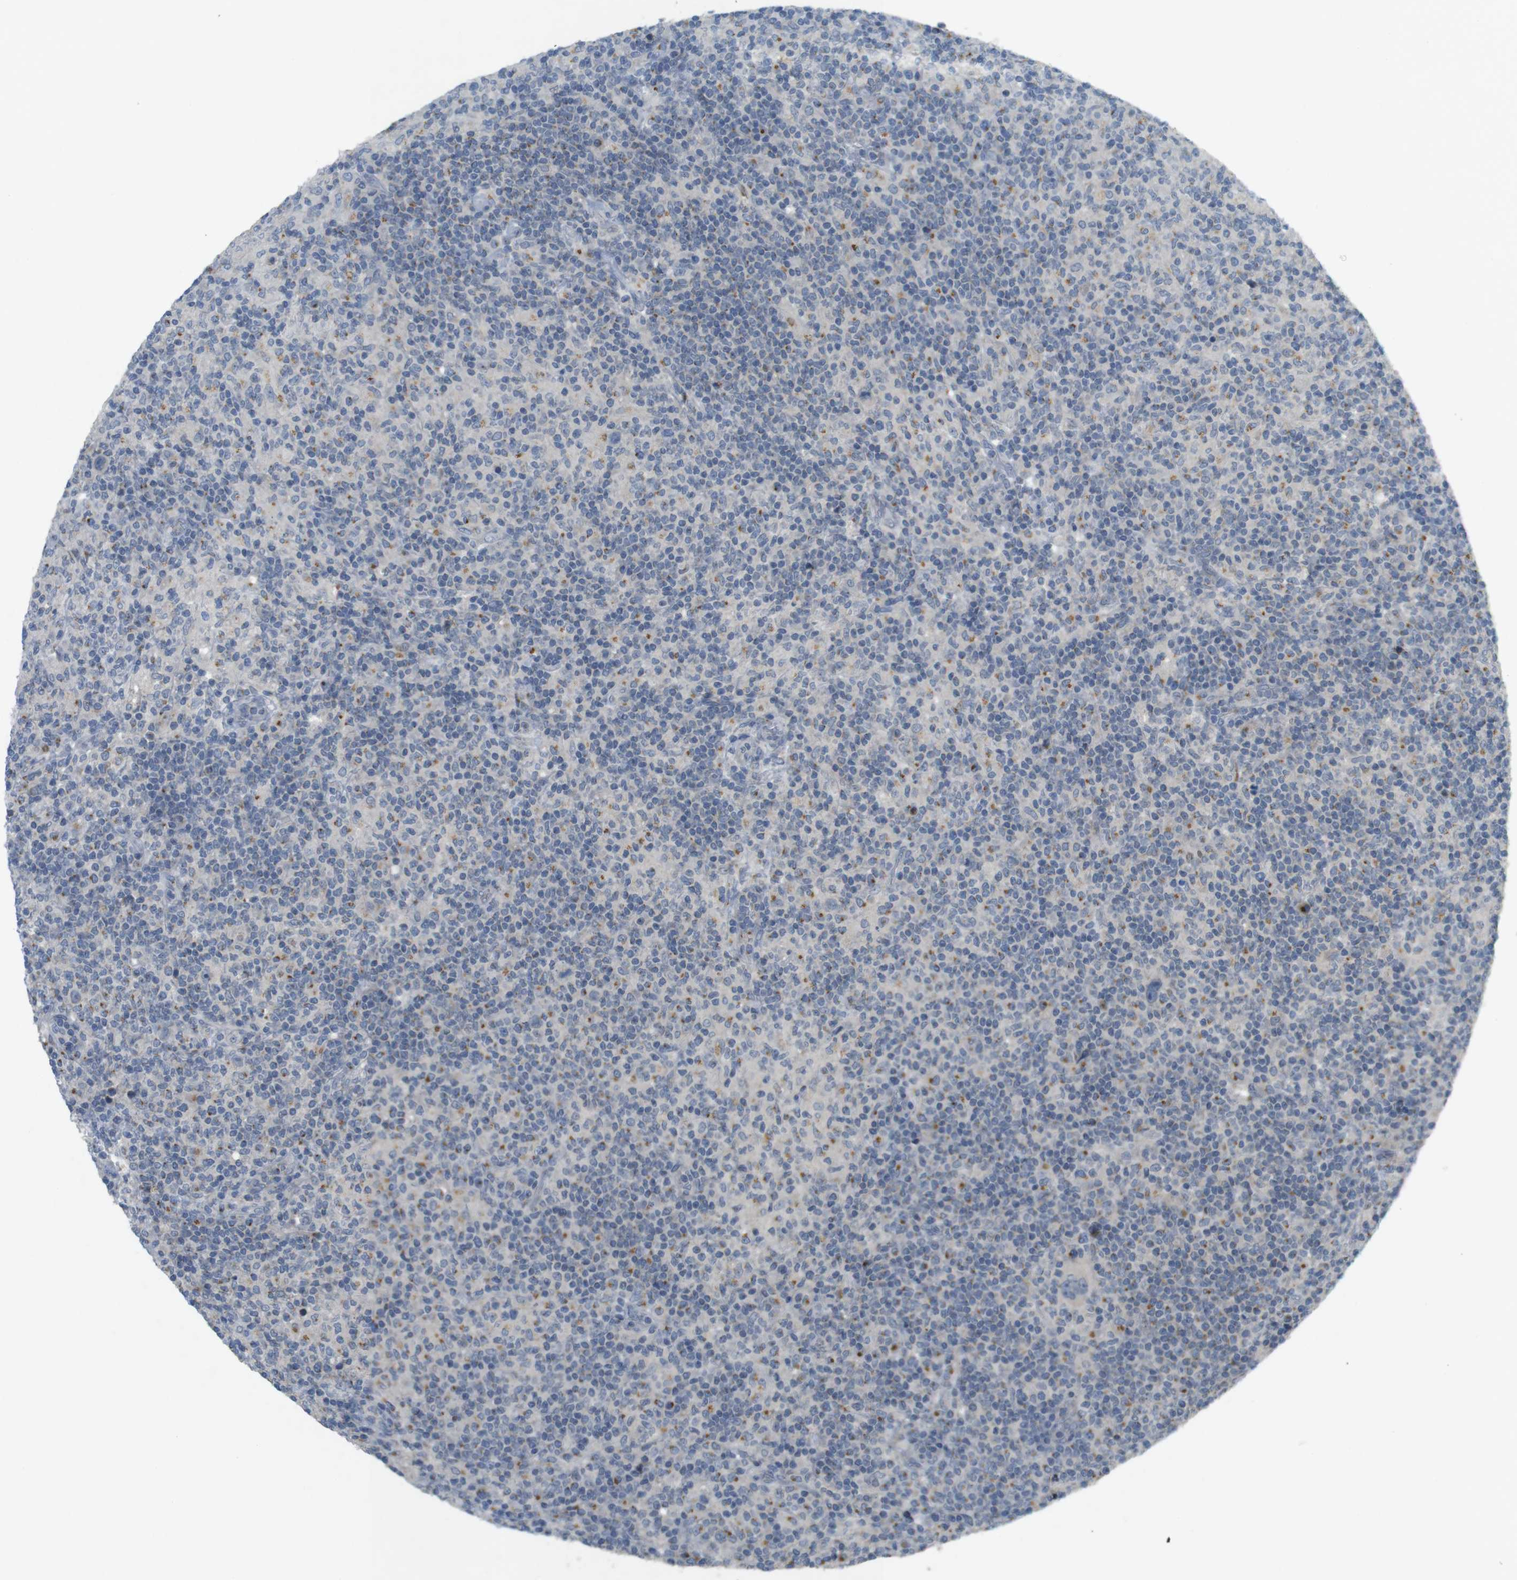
{"staining": {"intensity": "negative", "quantity": "none", "location": "none"}, "tissue": "lymphoma", "cell_type": "Tumor cells", "image_type": "cancer", "snomed": [{"axis": "morphology", "description": "Hodgkin's disease, NOS"}, {"axis": "topography", "description": "Lymph node"}], "caption": "An immunohistochemistry (IHC) micrograph of lymphoma is shown. There is no staining in tumor cells of lymphoma.", "gene": "YIPF3", "patient": {"sex": "male", "age": 70}}